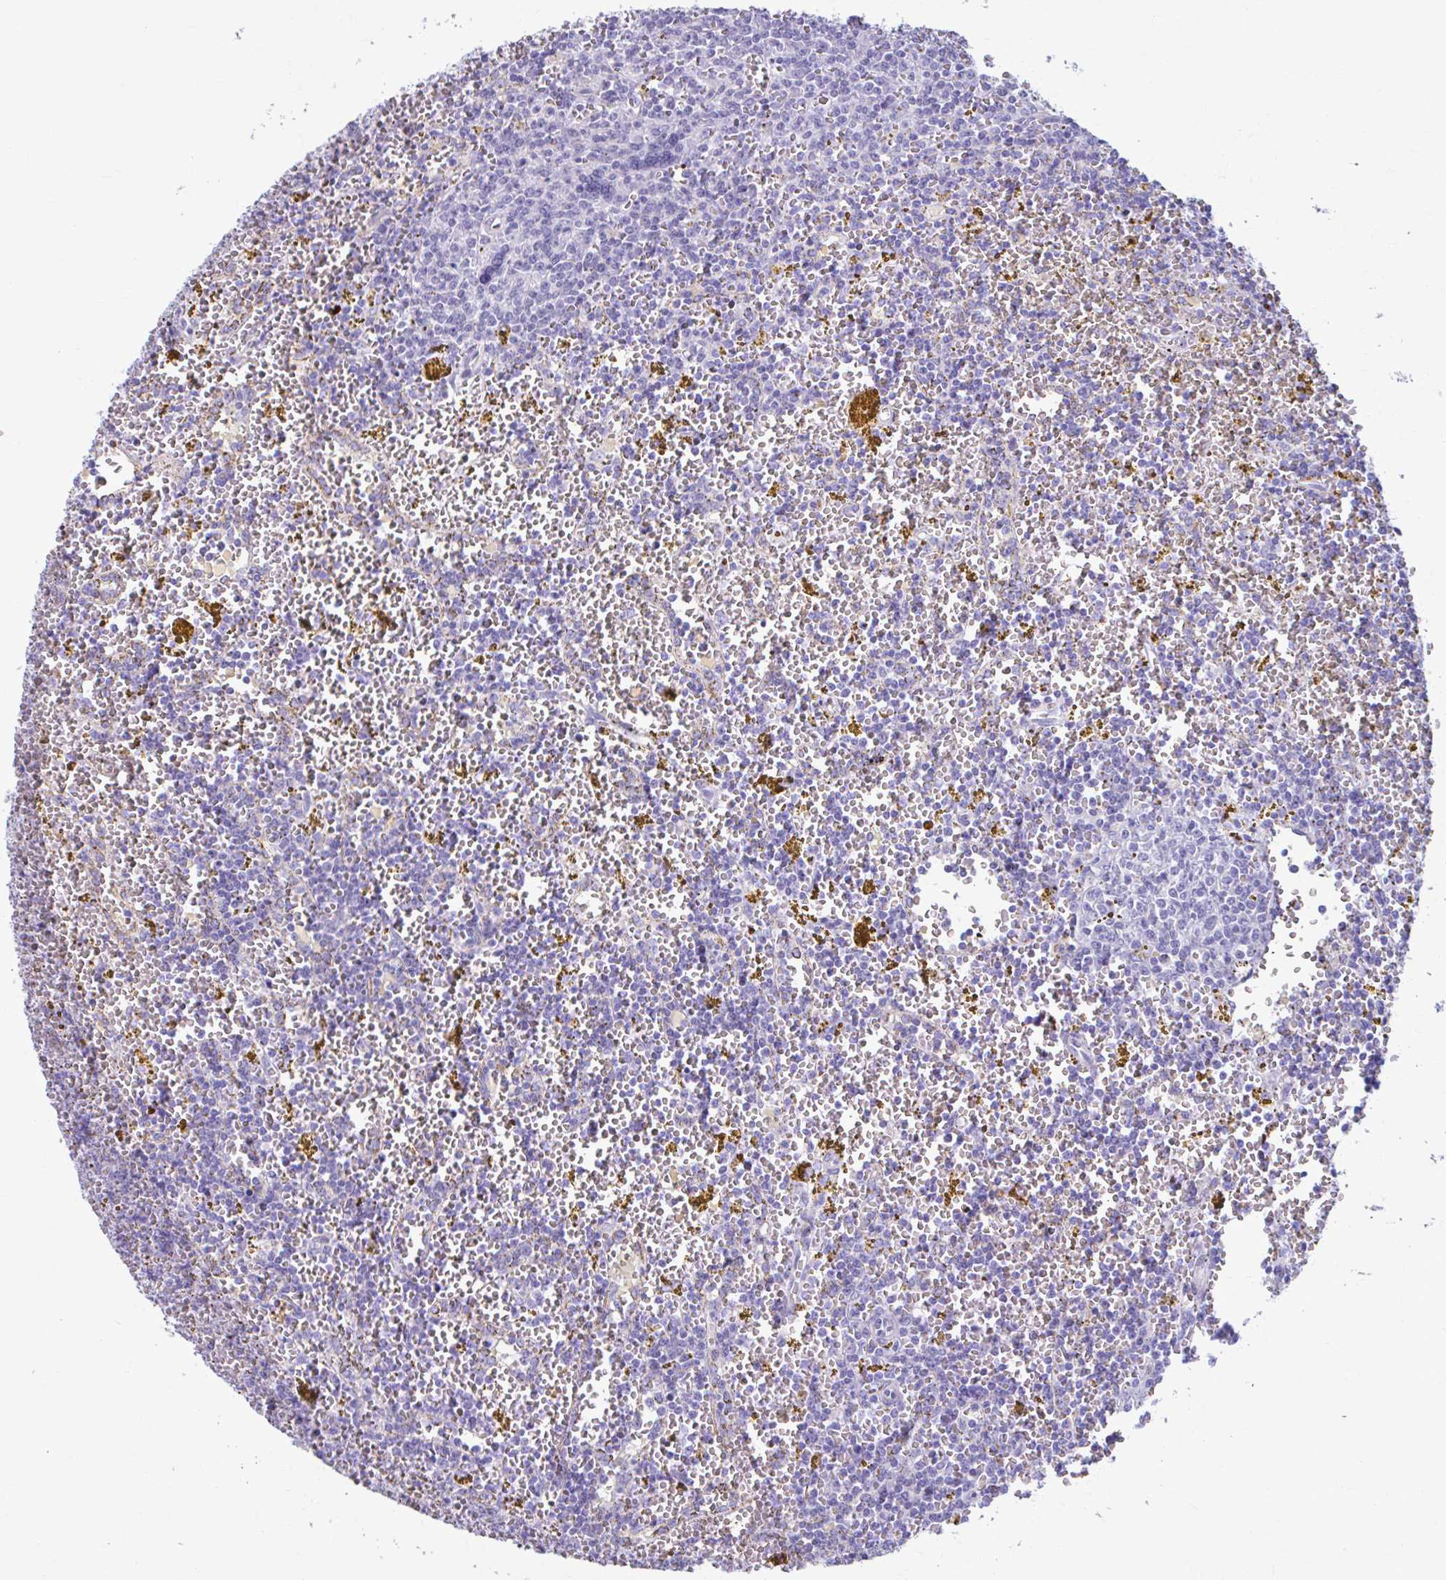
{"staining": {"intensity": "negative", "quantity": "none", "location": "none"}, "tissue": "lymphoma", "cell_type": "Tumor cells", "image_type": "cancer", "snomed": [{"axis": "morphology", "description": "Malignant lymphoma, non-Hodgkin's type, Low grade"}, {"axis": "topography", "description": "Spleen"}, {"axis": "topography", "description": "Lymph node"}], "caption": "Tumor cells show no significant protein positivity in lymphoma. (DAB (3,3'-diaminobenzidine) immunohistochemistry (IHC) with hematoxylin counter stain).", "gene": "C12orf71", "patient": {"sex": "female", "age": 66}}